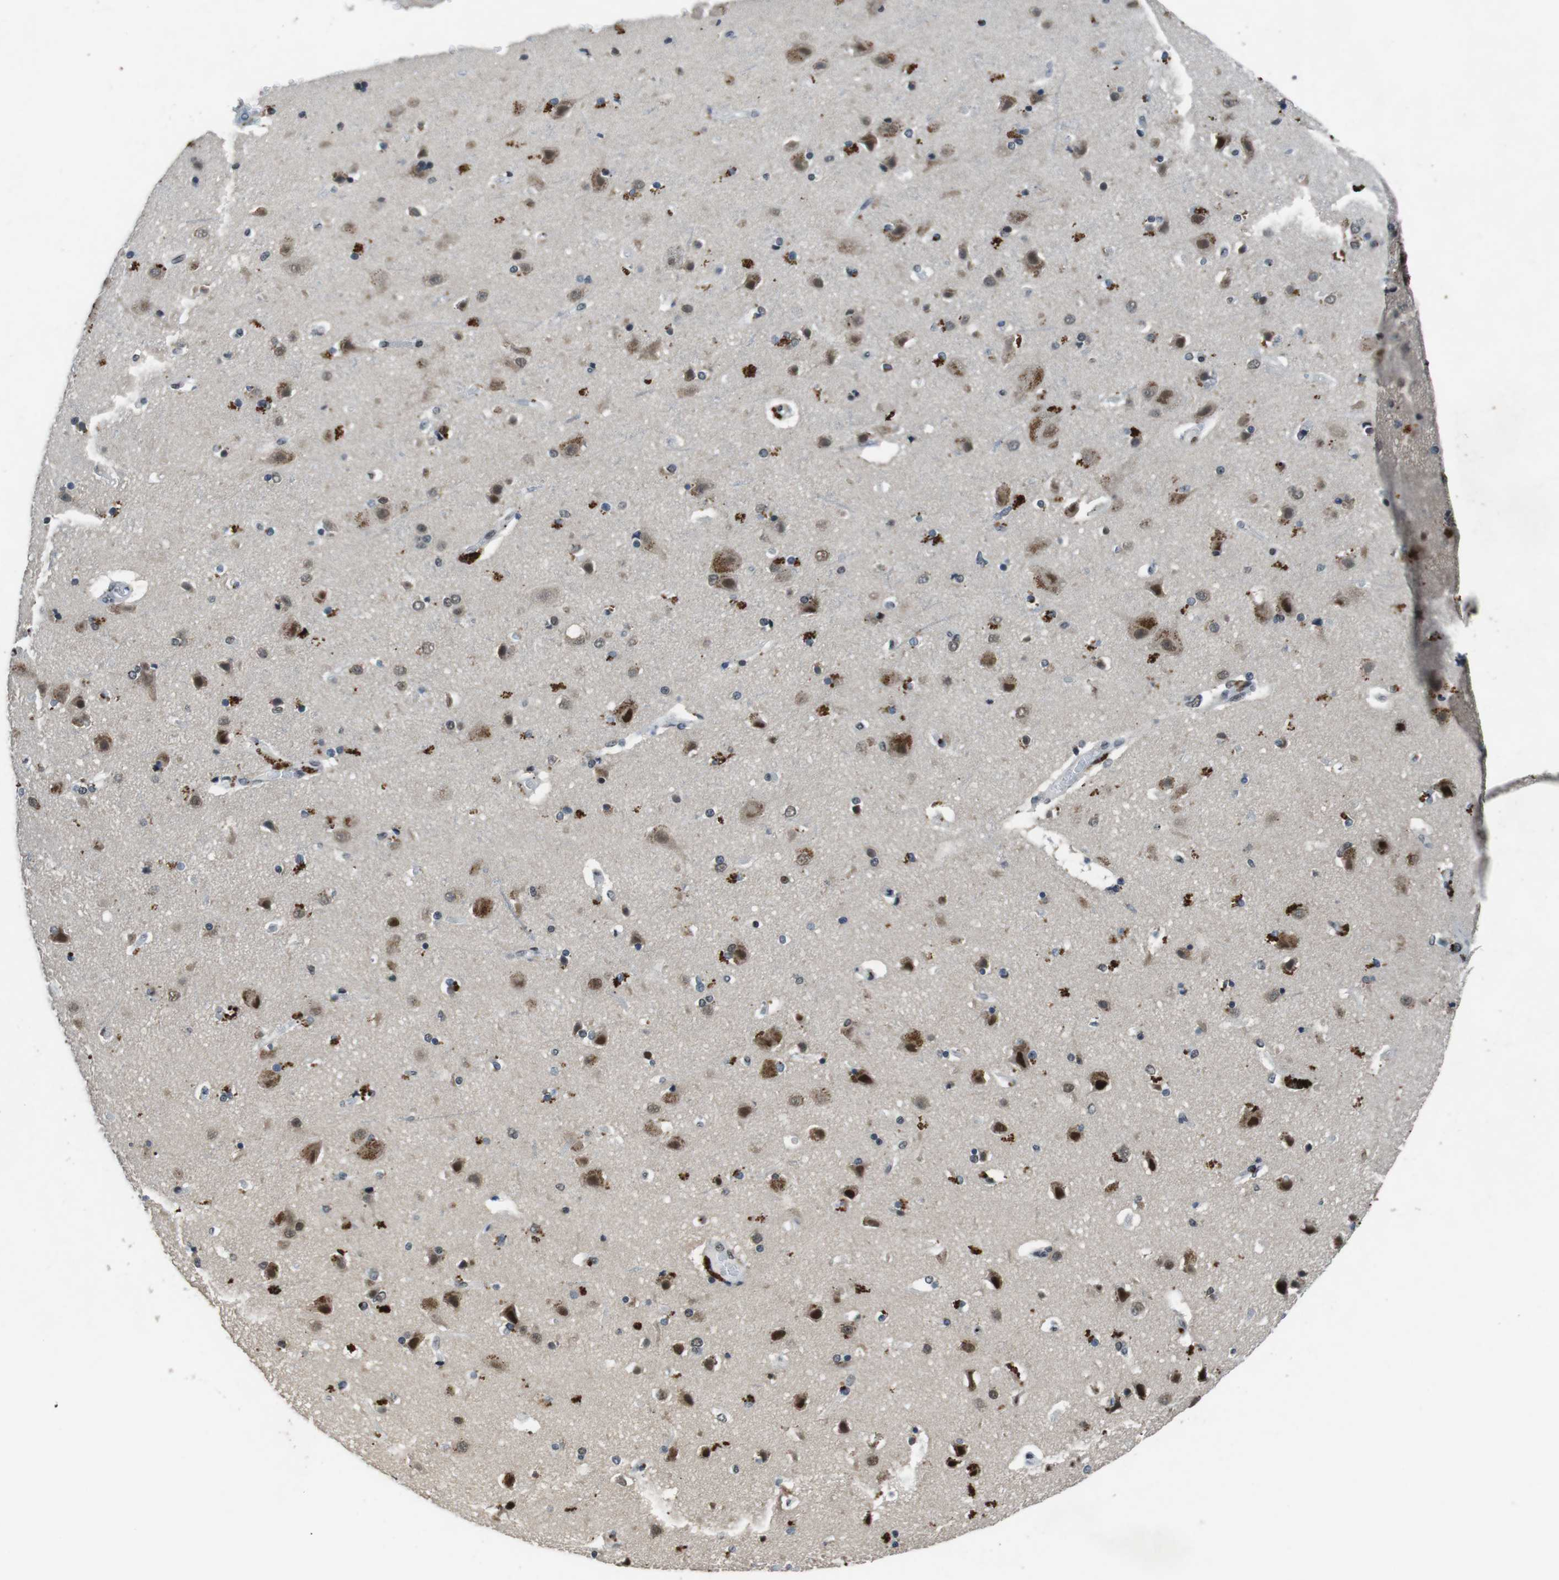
{"staining": {"intensity": "negative", "quantity": "none", "location": "none"}, "tissue": "cerebral cortex", "cell_type": "Endothelial cells", "image_type": "normal", "snomed": [{"axis": "morphology", "description": "Normal tissue, NOS"}, {"axis": "topography", "description": "Cerebral cortex"}], "caption": "This image is of normal cerebral cortex stained with IHC to label a protein in brown with the nuclei are counter-stained blue. There is no expression in endothelial cells. (DAB immunohistochemistry, high magnification).", "gene": "USP7", "patient": {"sex": "female", "age": 54}}